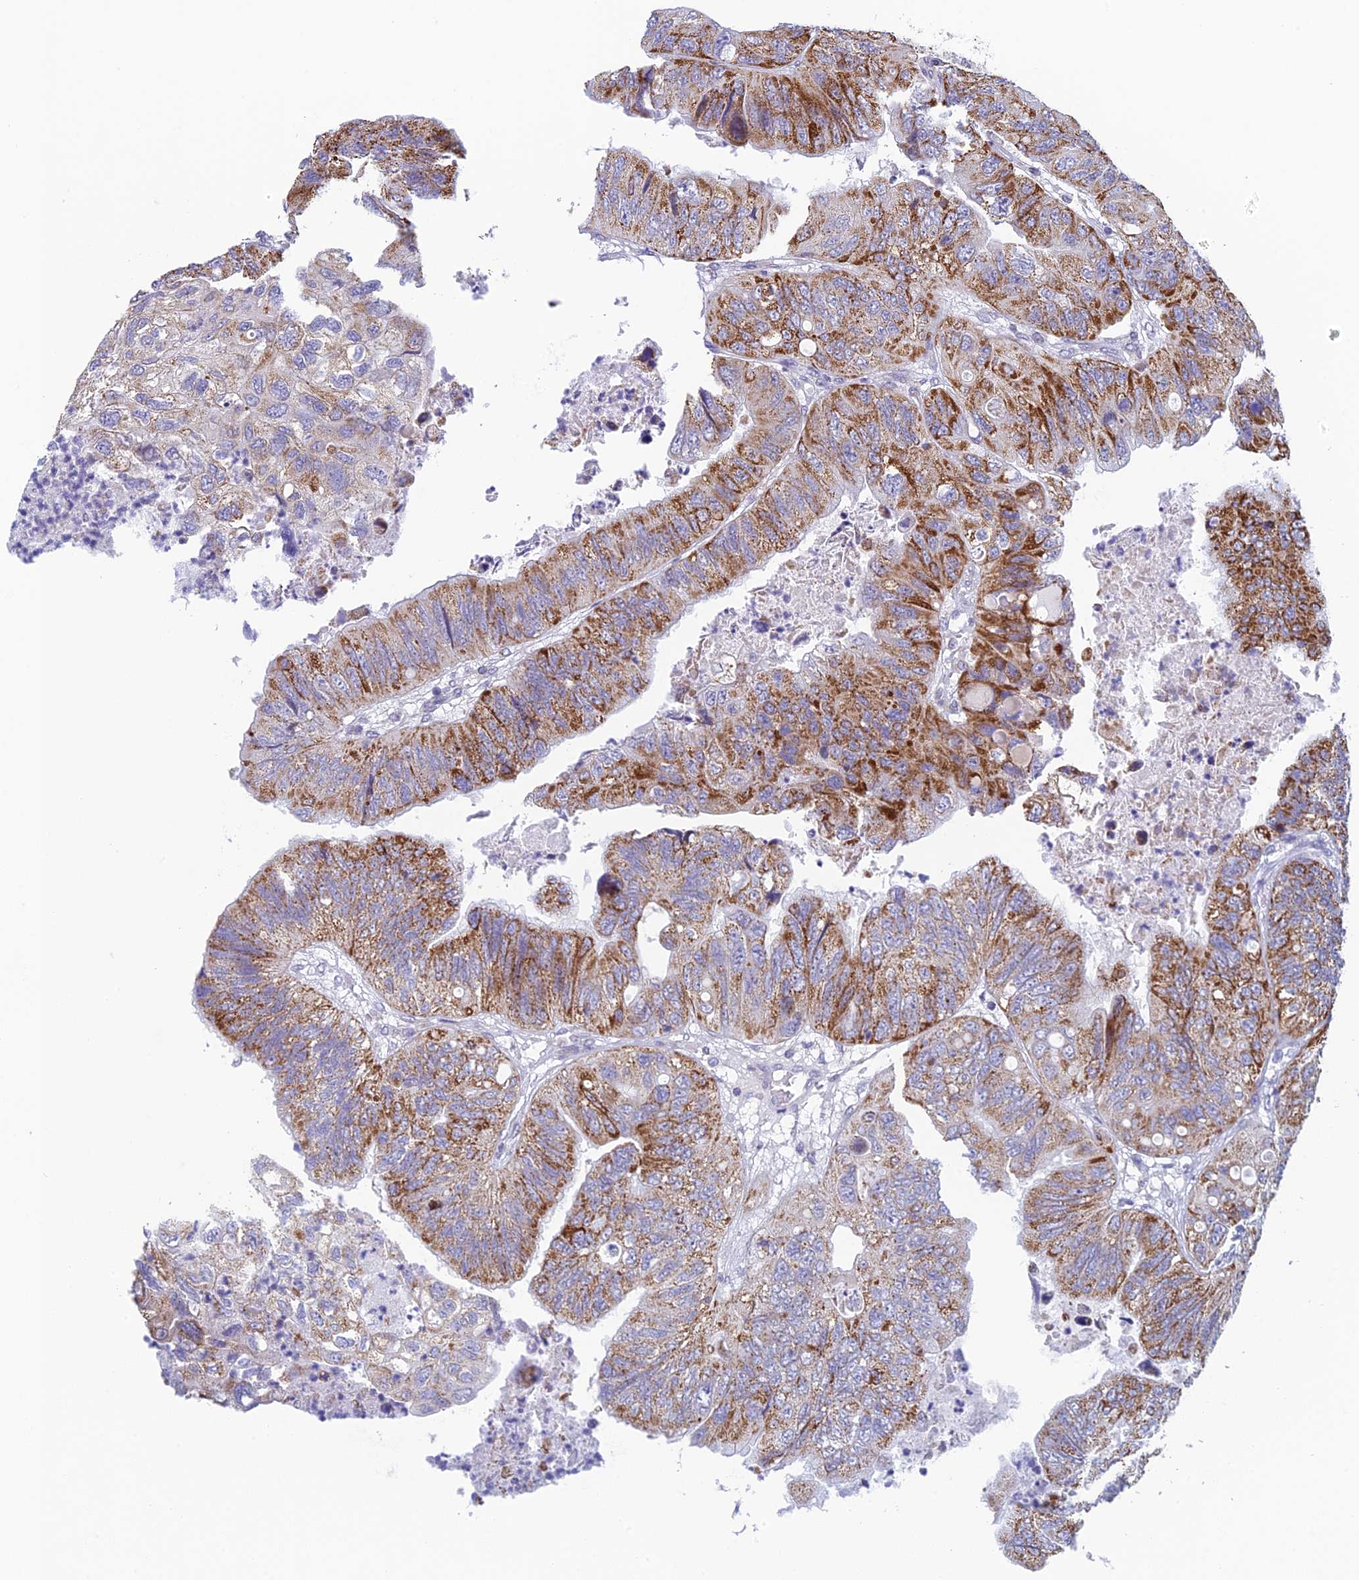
{"staining": {"intensity": "moderate", "quantity": ">75%", "location": "cytoplasmic/membranous"}, "tissue": "colorectal cancer", "cell_type": "Tumor cells", "image_type": "cancer", "snomed": [{"axis": "morphology", "description": "Adenocarcinoma, NOS"}, {"axis": "topography", "description": "Rectum"}], "caption": "Moderate cytoplasmic/membranous staining is appreciated in about >75% of tumor cells in colorectal cancer.", "gene": "REXO5", "patient": {"sex": "male", "age": 63}}